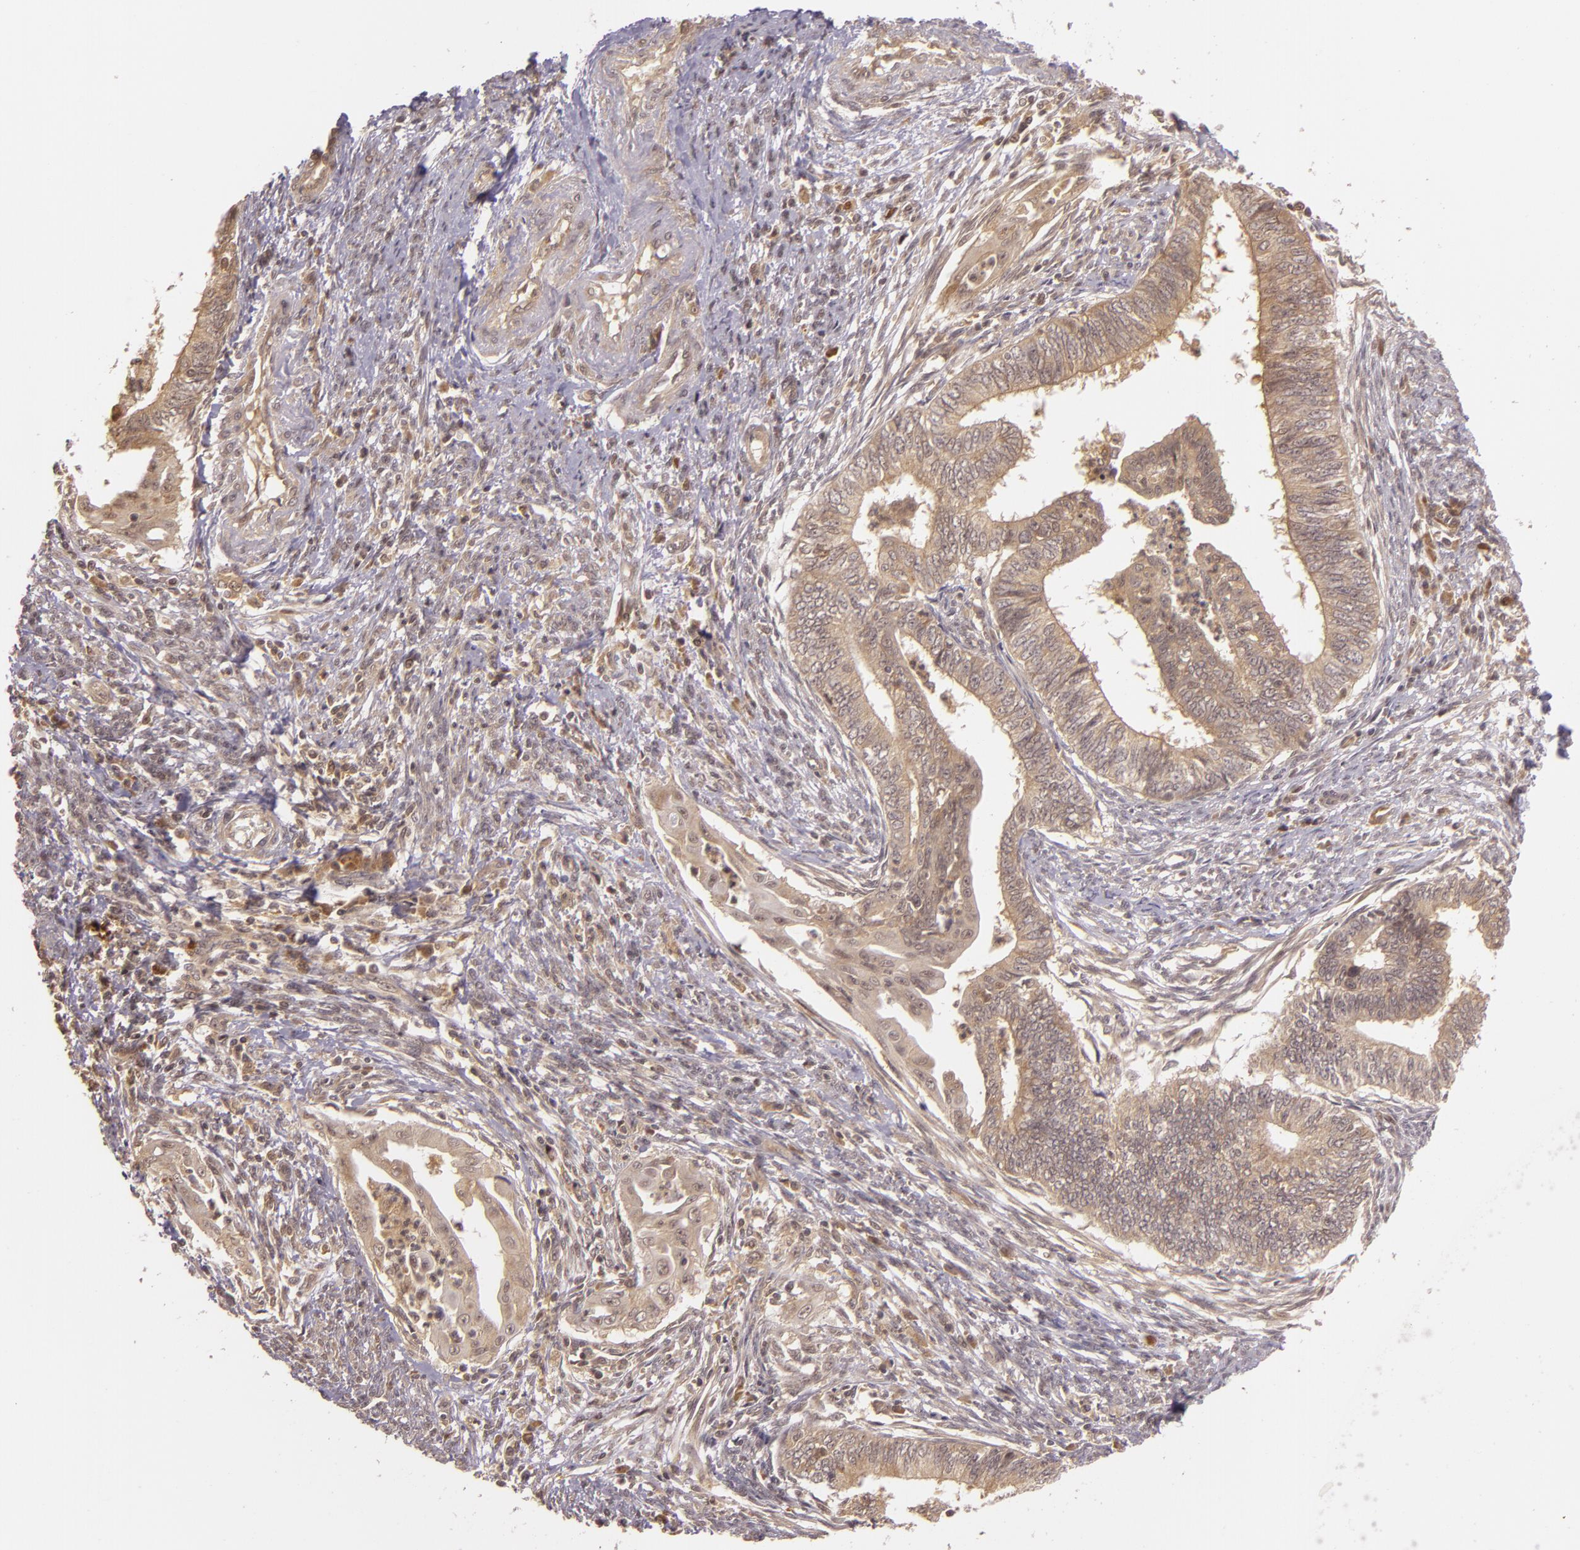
{"staining": {"intensity": "moderate", "quantity": ">75%", "location": "cytoplasmic/membranous"}, "tissue": "endometrial cancer", "cell_type": "Tumor cells", "image_type": "cancer", "snomed": [{"axis": "morphology", "description": "Adenocarcinoma, NOS"}, {"axis": "topography", "description": "Endometrium"}], "caption": "A medium amount of moderate cytoplasmic/membranous expression is identified in approximately >75% of tumor cells in endometrial adenocarcinoma tissue. (DAB (3,3'-diaminobenzidine) = brown stain, brightfield microscopy at high magnification).", "gene": "TXNRD2", "patient": {"sex": "female", "age": 66}}